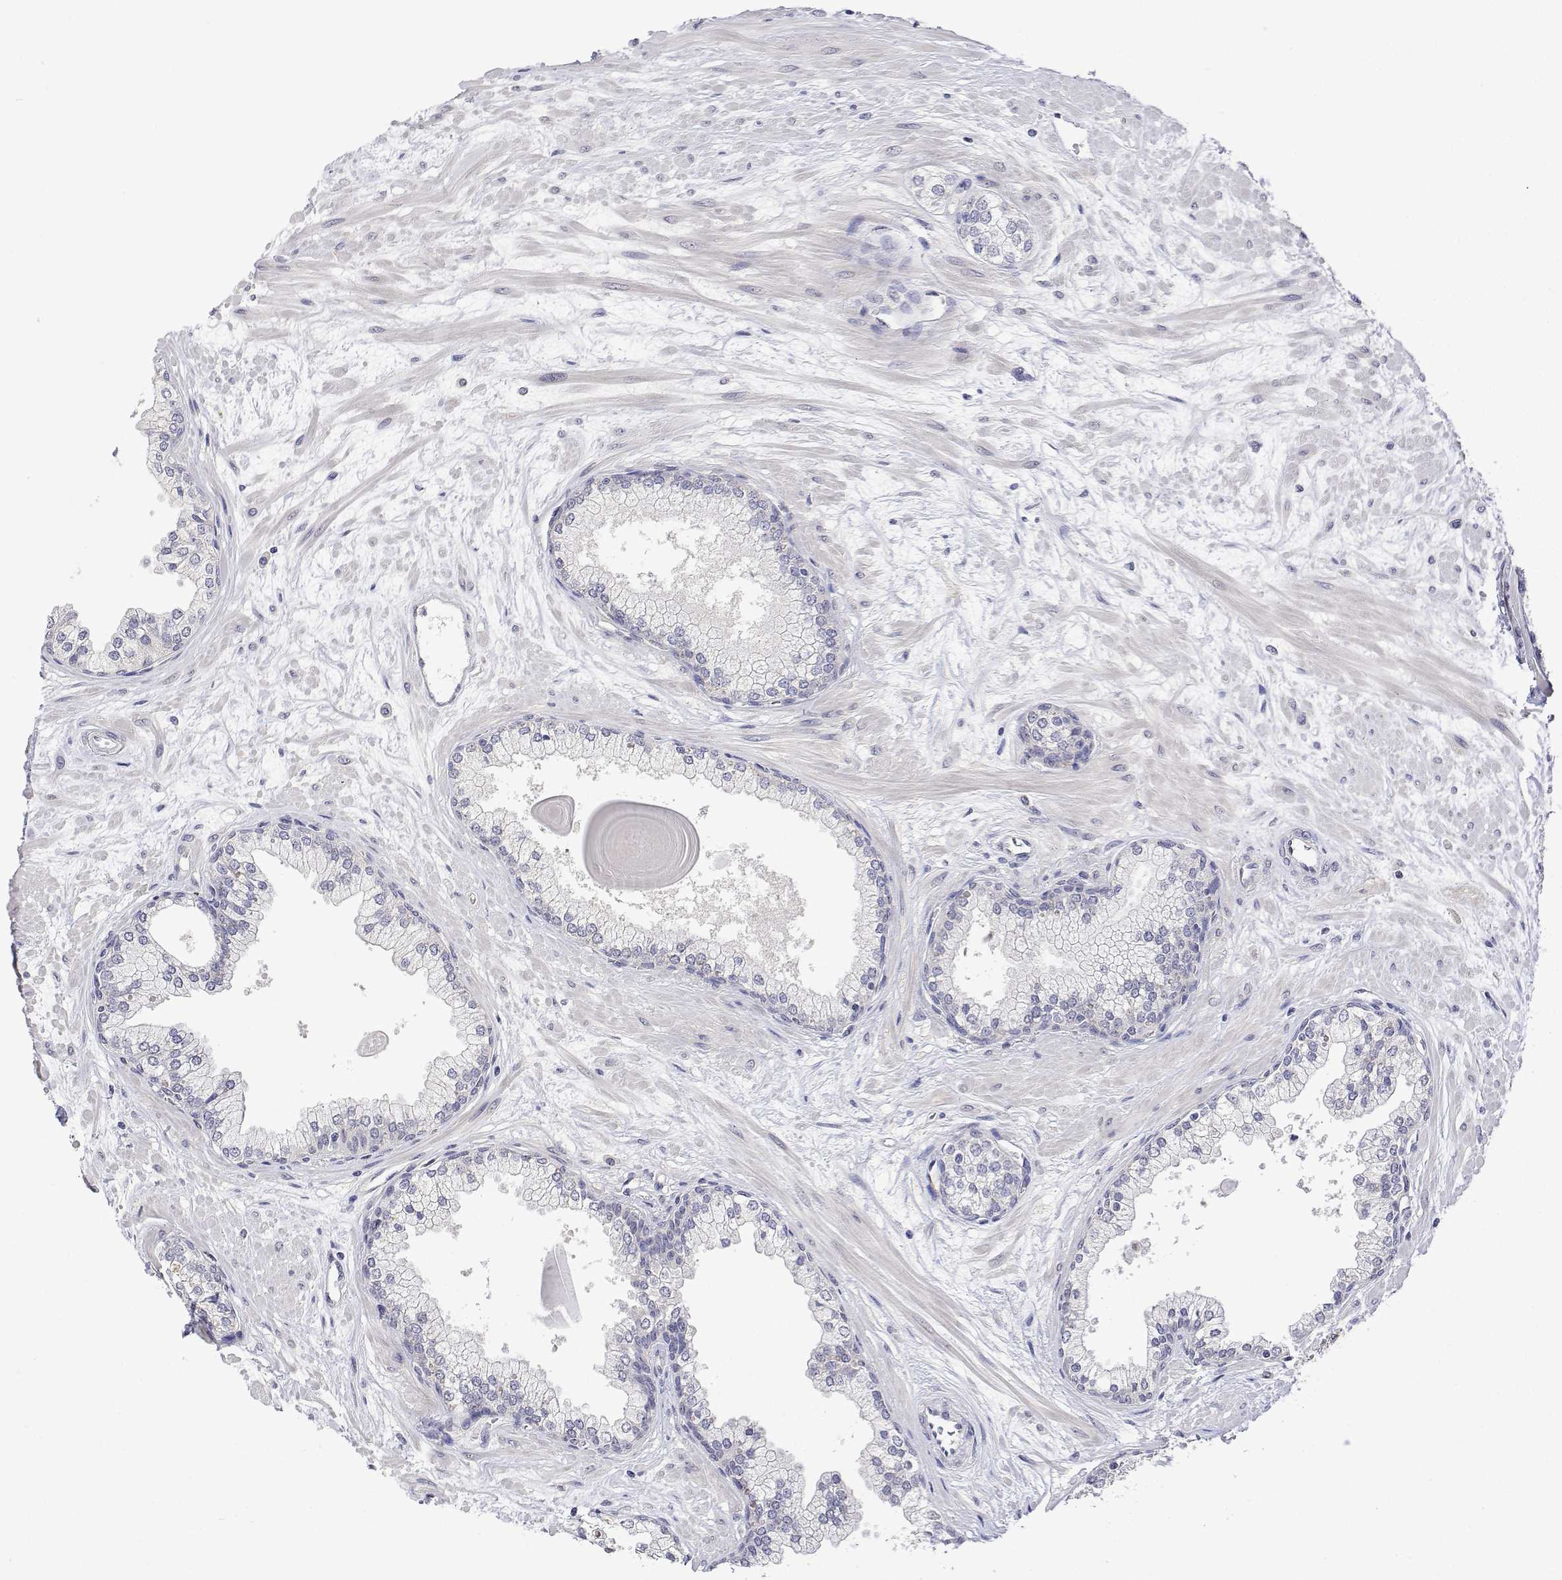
{"staining": {"intensity": "negative", "quantity": "none", "location": "none"}, "tissue": "prostate", "cell_type": "Glandular cells", "image_type": "normal", "snomed": [{"axis": "morphology", "description": "Normal tissue, NOS"}, {"axis": "topography", "description": "Prostate"}, {"axis": "topography", "description": "Peripheral nerve tissue"}], "caption": "This is a histopathology image of immunohistochemistry (IHC) staining of benign prostate, which shows no positivity in glandular cells. Nuclei are stained in blue.", "gene": "PLCB1", "patient": {"sex": "male", "age": 61}}